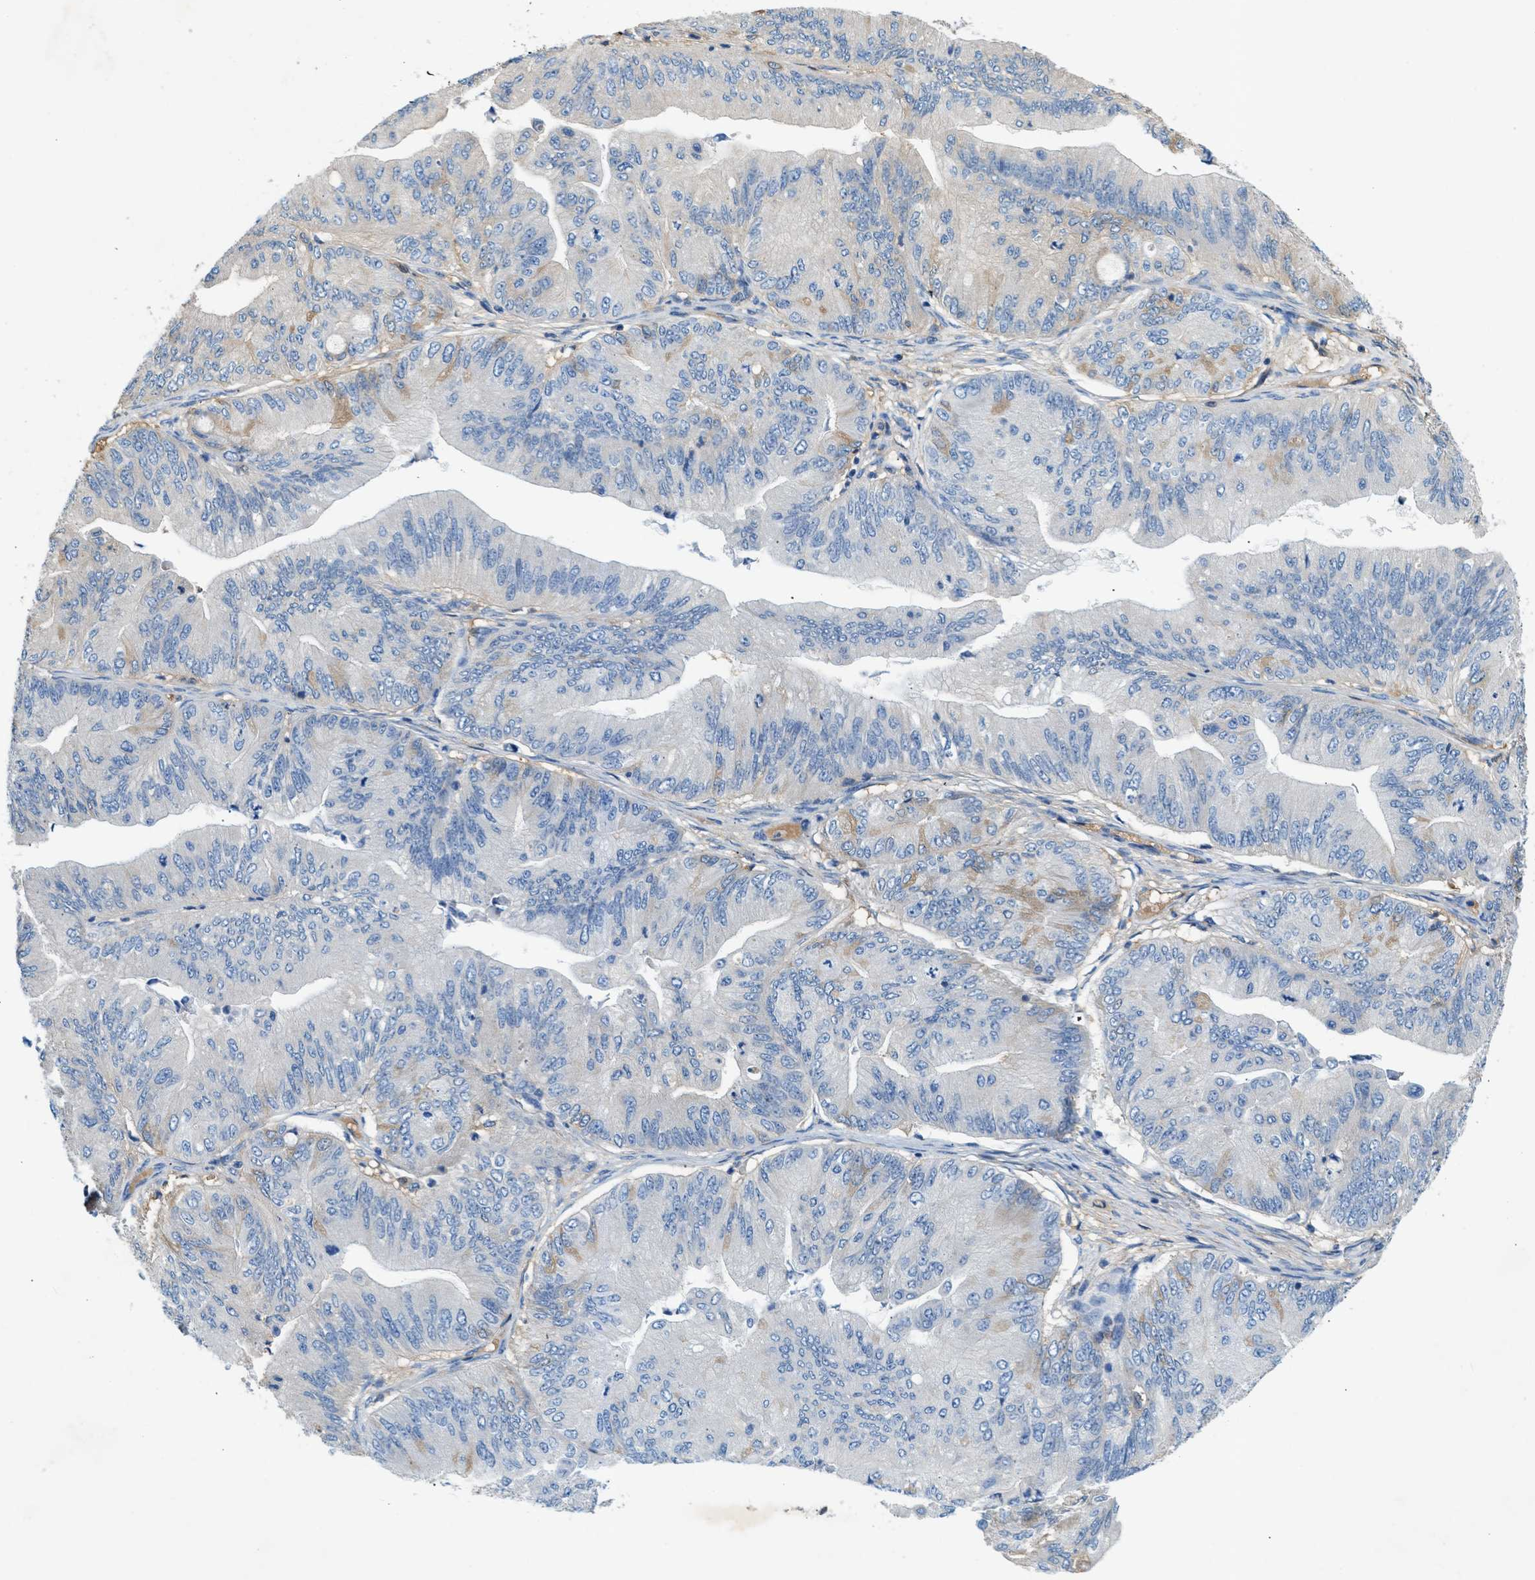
{"staining": {"intensity": "negative", "quantity": "none", "location": "none"}, "tissue": "ovarian cancer", "cell_type": "Tumor cells", "image_type": "cancer", "snomed": [{"axis": "morphology", "description": "Cystadenocarcinoma, mucinous, NOS"}, {"axis": "topography", "description": "Ovary"}], "caption": "DAB immunohistochemical staining of ovarian mucinous cystadenocarcinoma demonstrates no significant positivity in tumor cells.", "gene": "RWDD2B", "patient": {"sex": "female", "age": 61}}